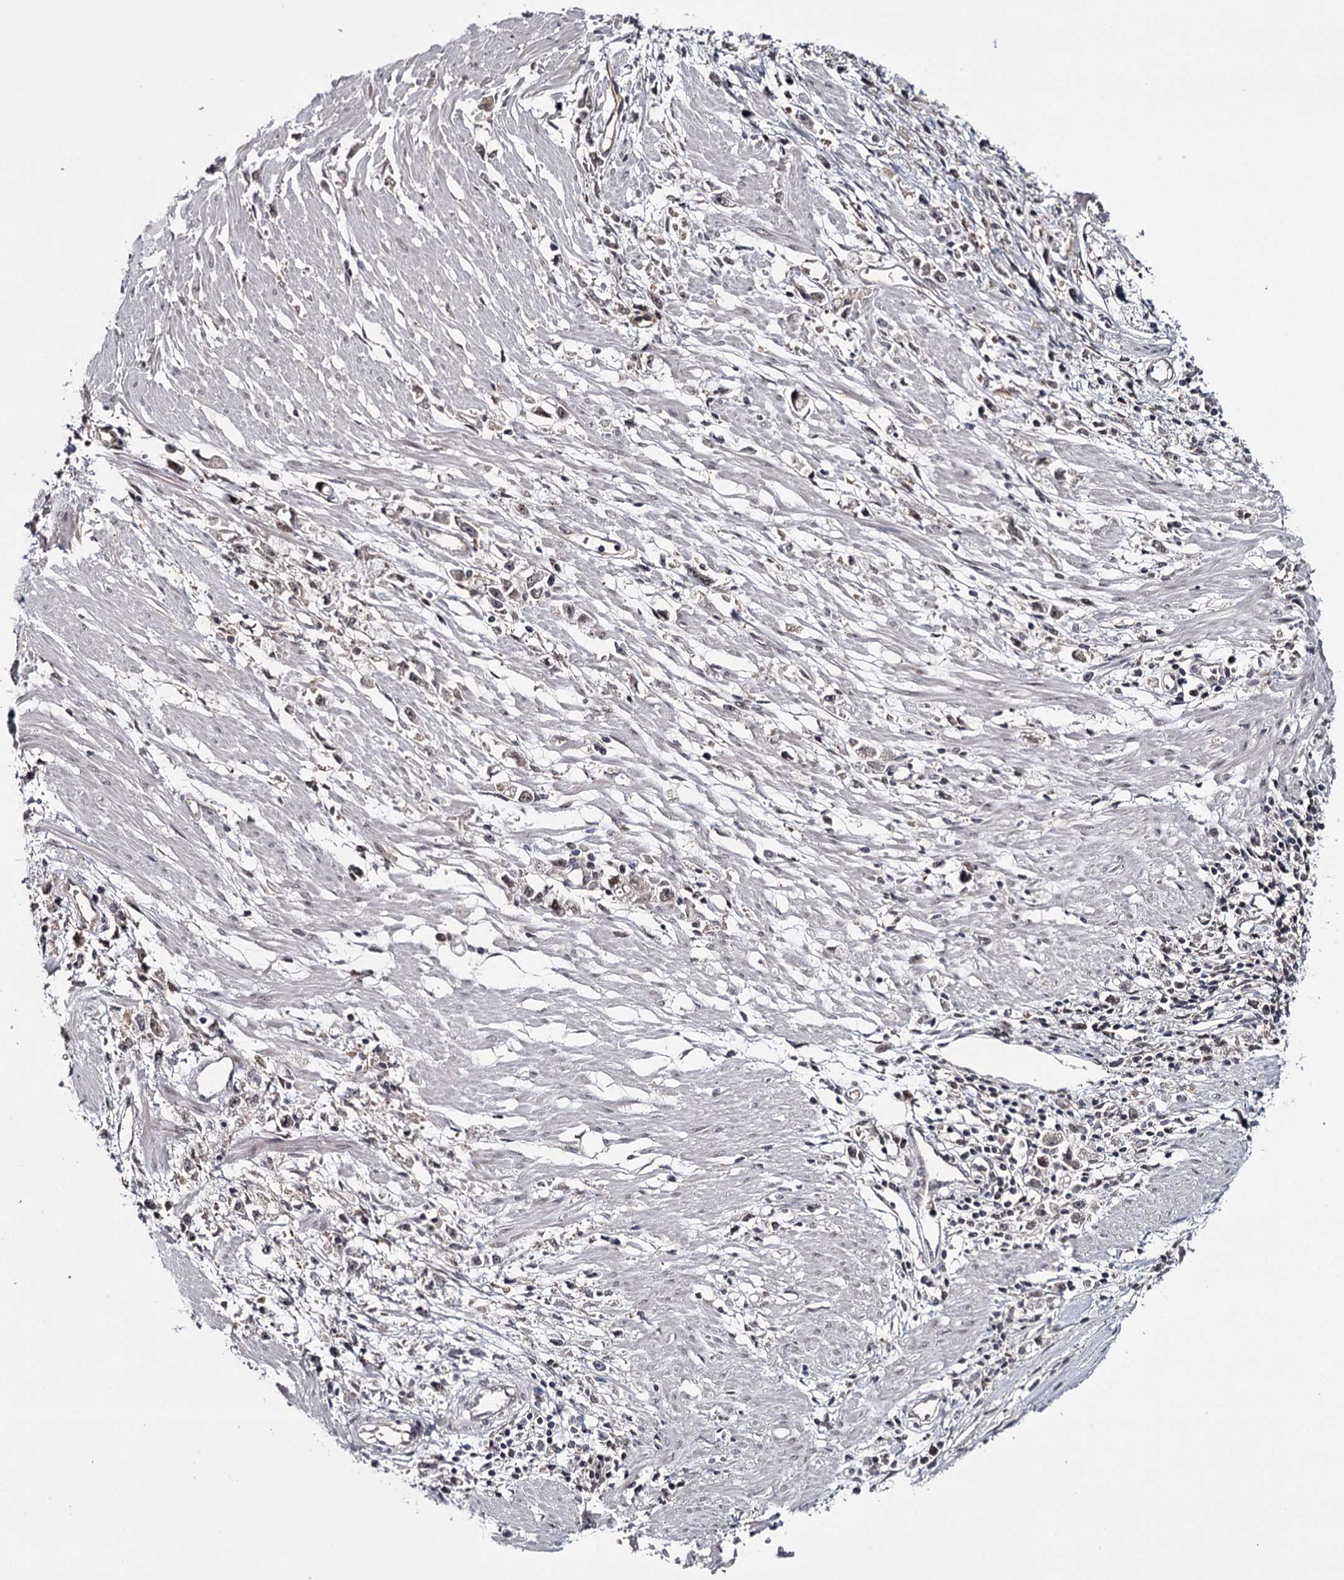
{"staining": {"intensity": "negative", "quantity": "none", "location": "none"}, "tissue": "stomach cancer", "cell_type": "Tumor cells", "image_type": "cancer", "snomed": [{"axis": "morphology", "description": "Adenocarcinoma, NOS"}, {"axis": "topography", "description": "Stomach"}], "caption": "Tumor cells show no significant expression in stomach cancer.", "gene": "GTSF1", "patient": {"sex": "female", "age": 59}}